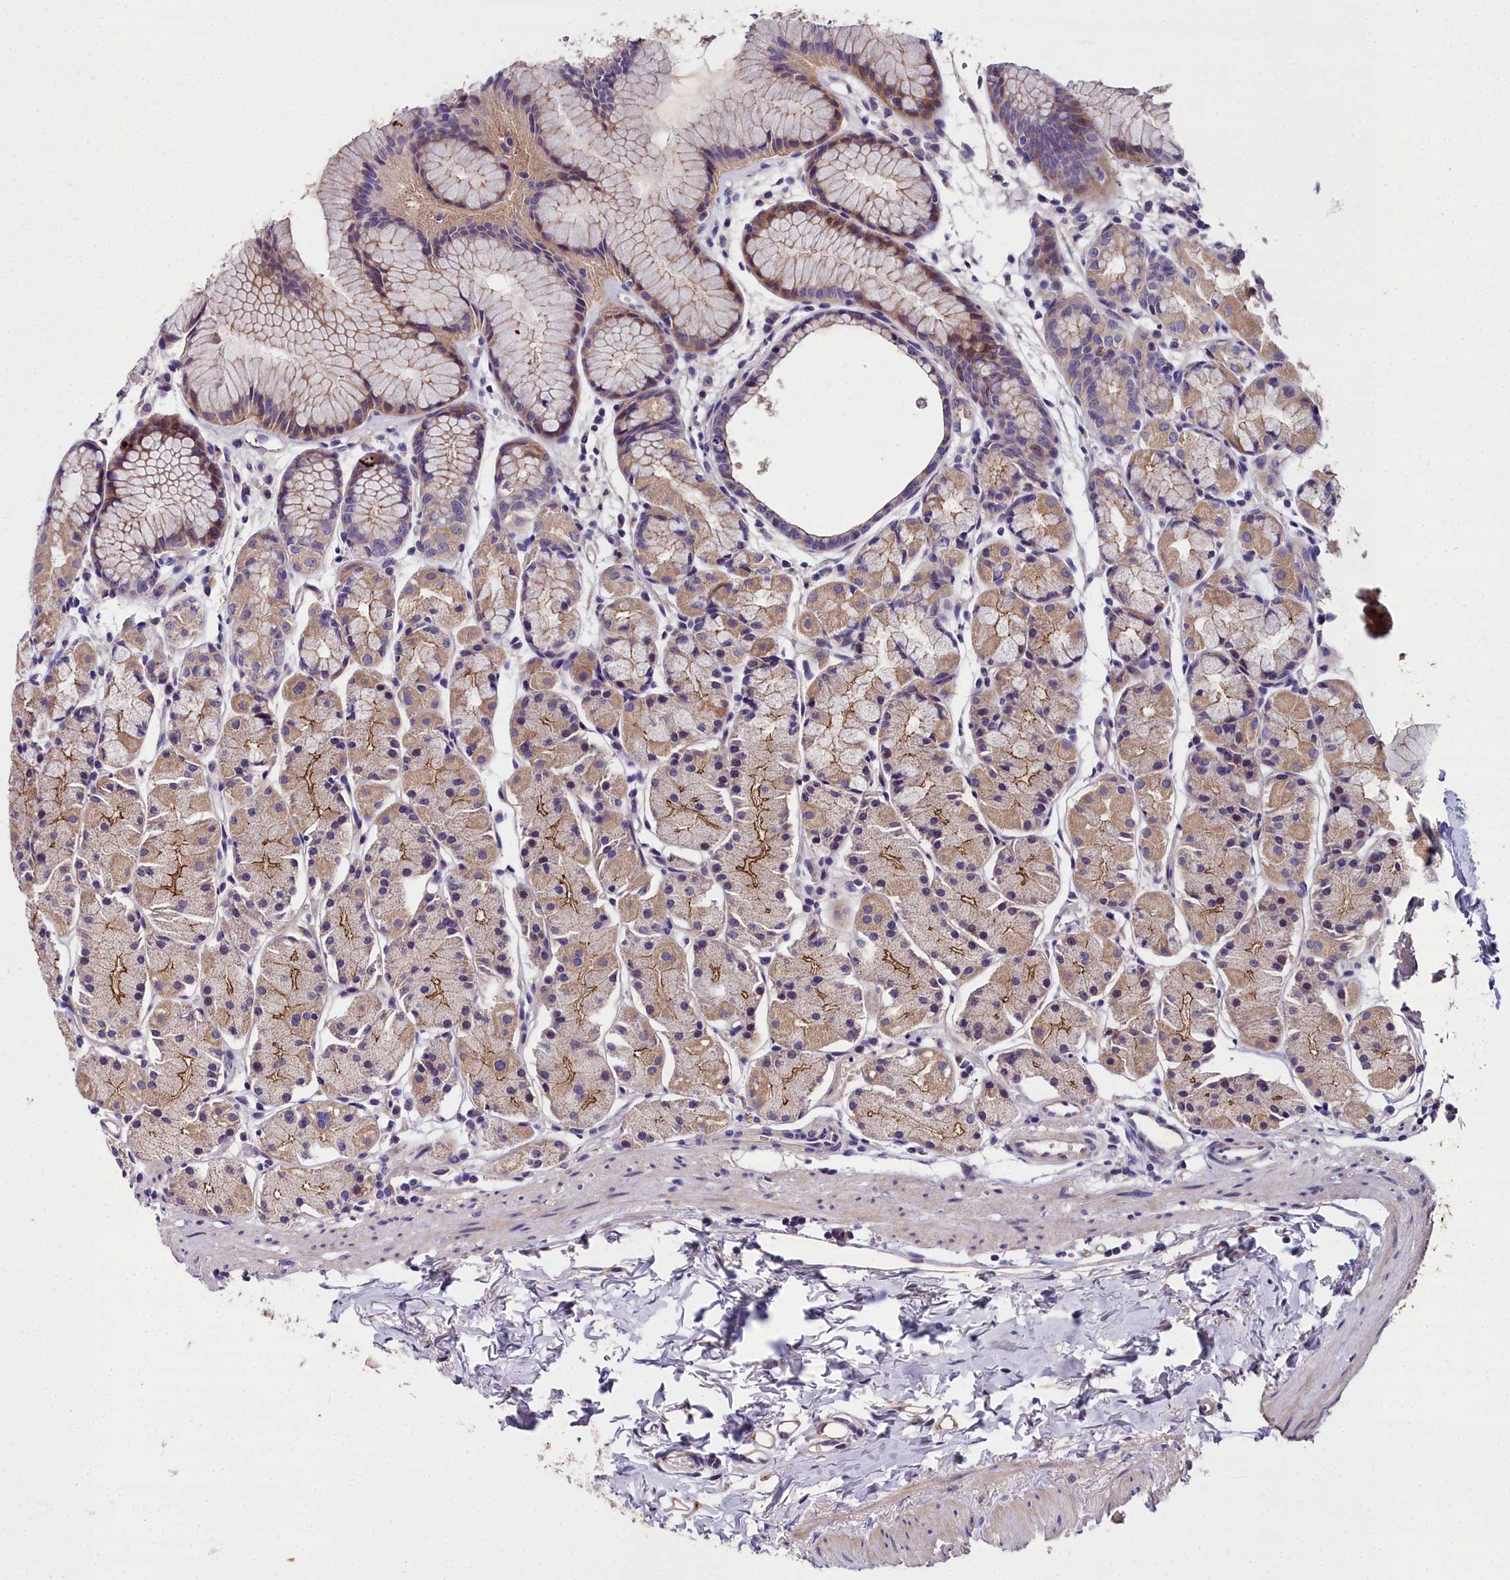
{"staining": {"intensity": "moderate", "quantity": "25%-75%", "location": "cytoplasmic/membranous"}, "tissue": "stomach", "cell_type": "Glandular cells", "image_type": "normal", "snomed": [{"axis": "morphology", "description": "Normal tissue, NOS"}, {"axis": "topography", "description": "Stomach, upper"}], "caption": "Immunohistochemical staining of normal stomach reveals 25%-75% levels of moderate cytoplasmic/membranous protein expression in about 25%-75% of glandular cells.", "gene": "NT5M", "patient": {"sex": "male", "age": 47}}